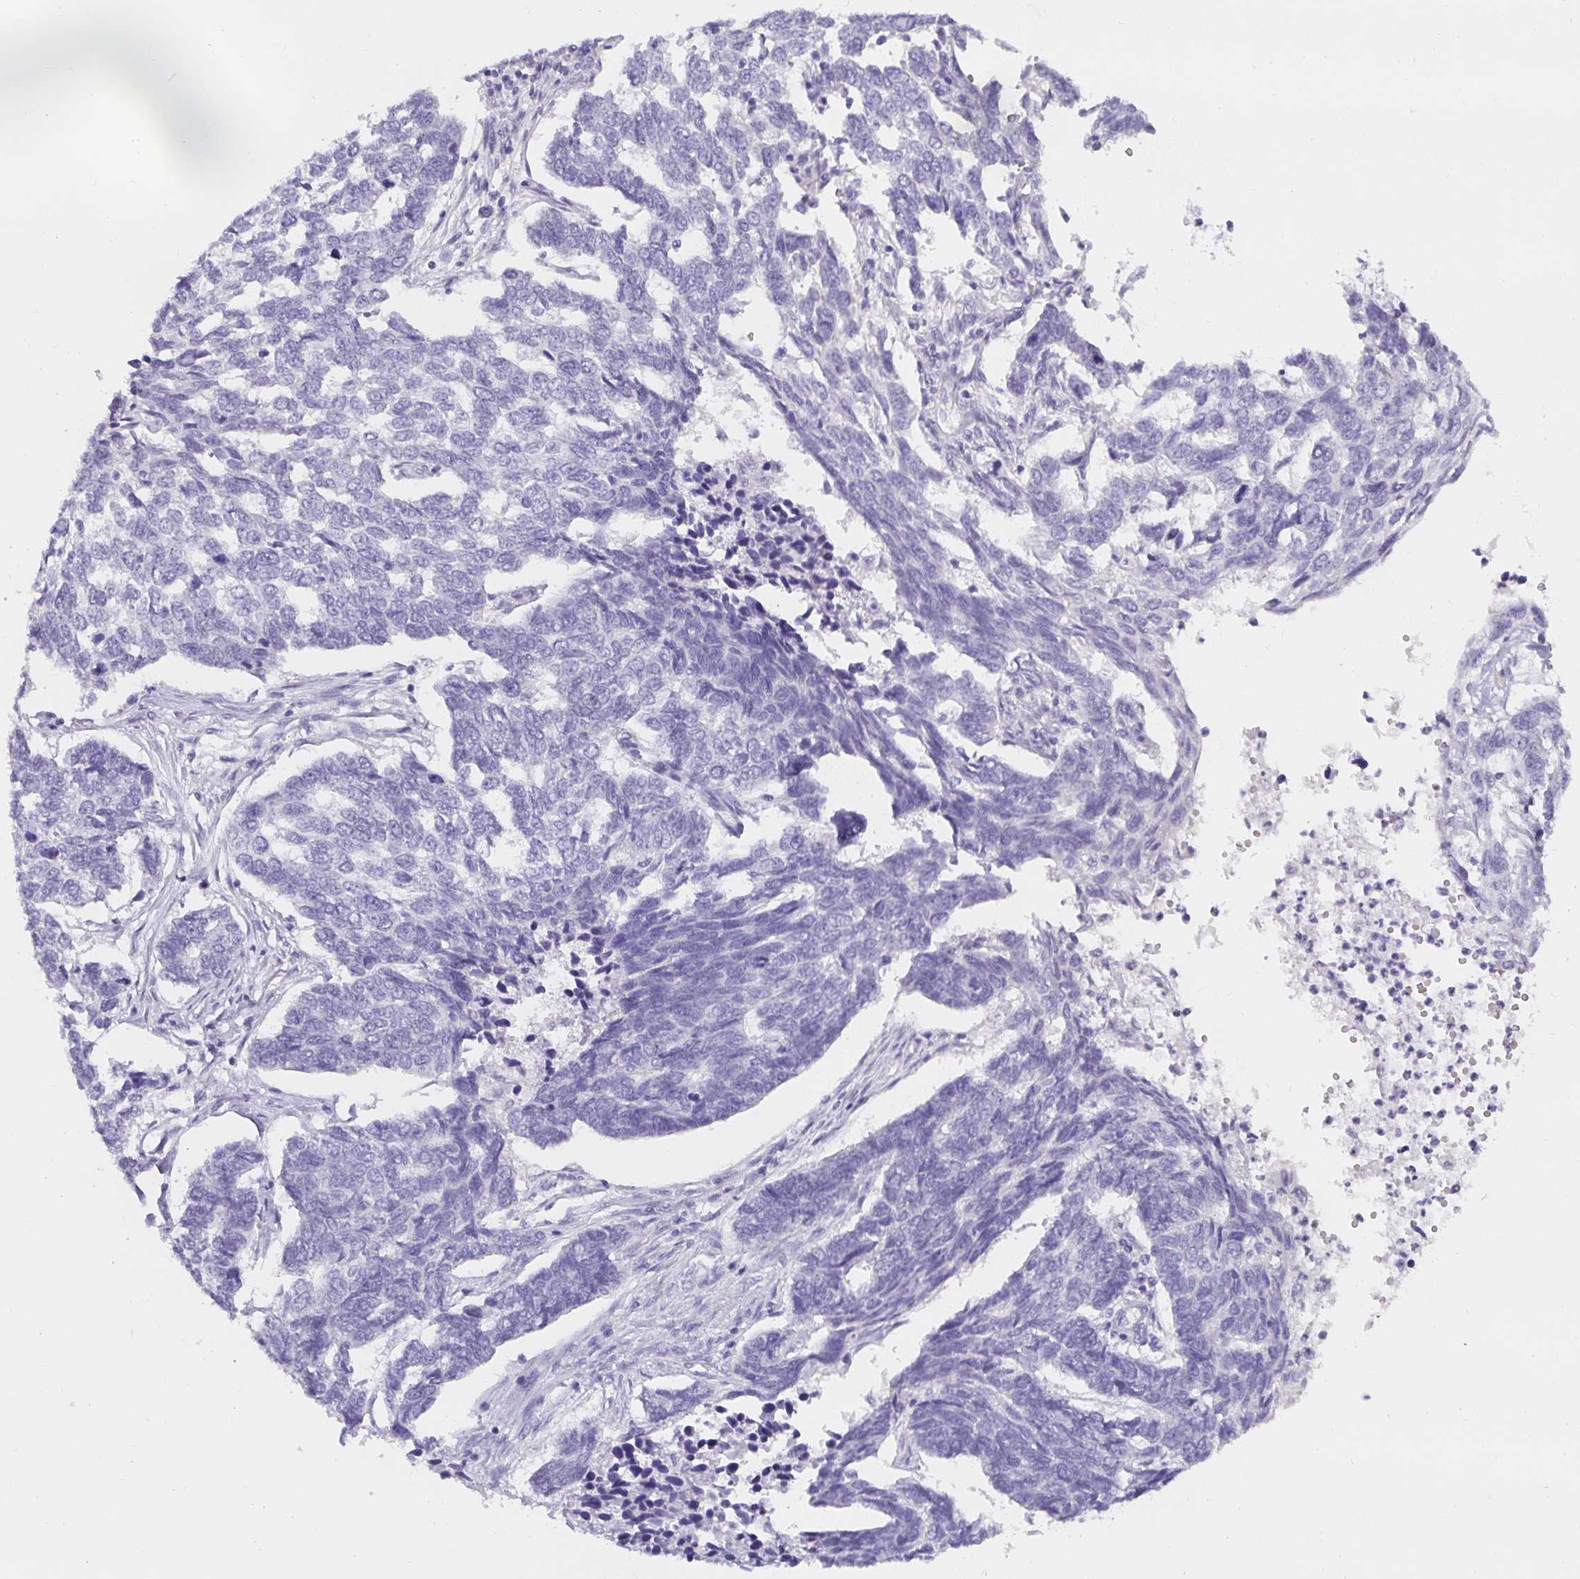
{"staining": {"intensity": "negative", "quantity": "none", "location": "none"}, "tissue": "skin cancer", "cell_type": "Tumor cells", "image_type": "cancer", "snomed": [{"axis": "morphology", "description": "Basal cell carcinoma"}, {"axis": "topography", "description": "Skin"}], "caption": "High magnification brightfield microscopy of skin cancer stained with DAB (brown) and counterstained with hematoxylin (blue): tumor cells show no significant expression. The staining is performed using DAB (3,3'-diaminobenzidine) brown chromogen with nuclei counter-stained in using hematoxylin.", "gene": "PDX1", "patient": {"sex": "female", "age": 65}}